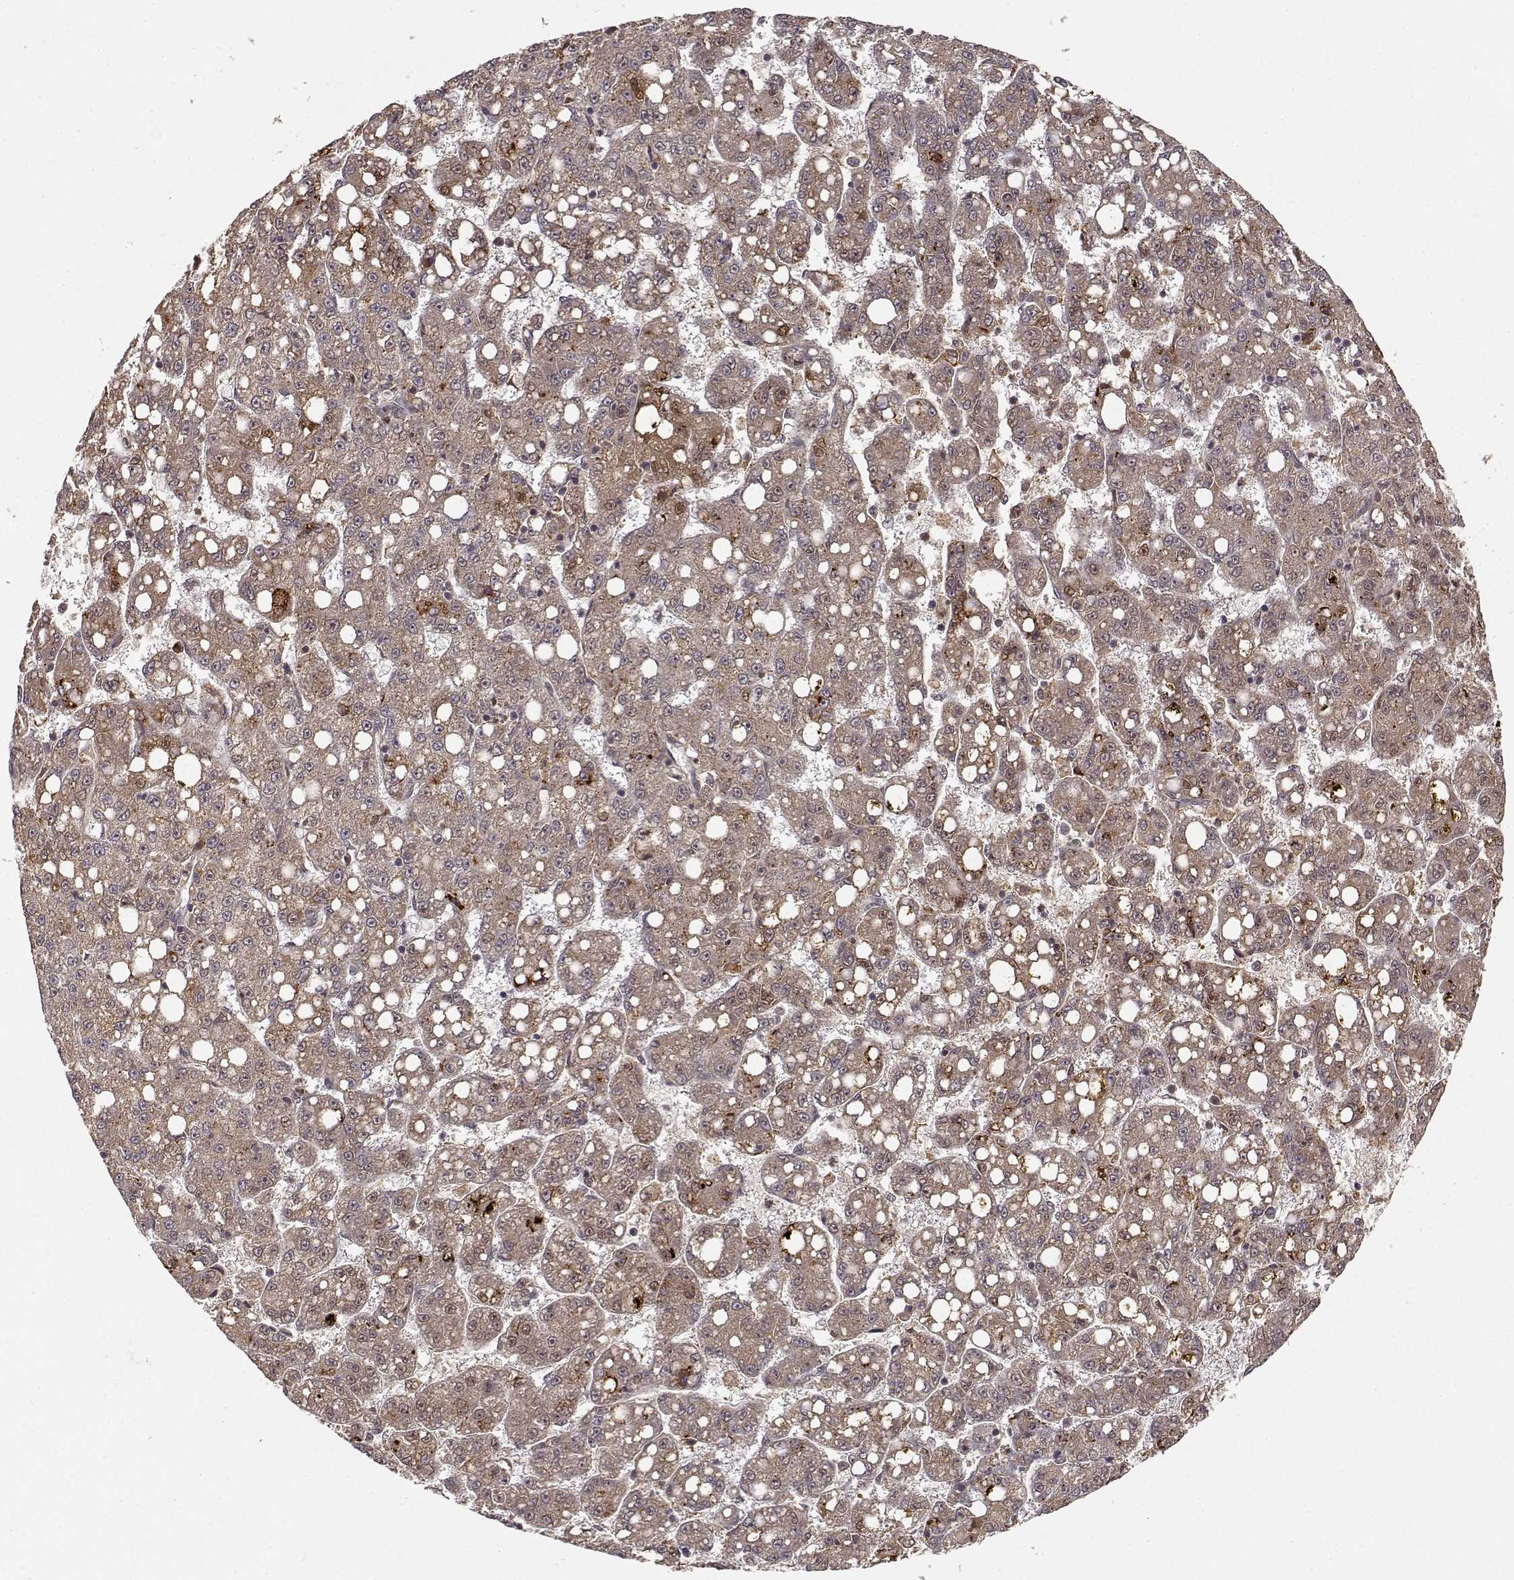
{"staining": {"intensity": "weak", "quantity": ">75%", "location": "cytoplasmic/membranous"}, "tissue": "liver cancer", "cell_type": "Tumor cells", "image_type": "cancer", "snomed": [{"axis": "morphology", "description": "Carcinoma, Hepatocellular, NOS"}, {"axis": "topography", "description": "Liver"}], "caption": "The micrograph displays staining of hepatocellular carcinoma (liver), revealing weak cytoplasmic/membranous protein positivity (brown color) within tumor cells. The protein of interest is shown in brown color, while the nuclei are stained blue.", "gene": "MAEA", "patient": {"sex": "female", "age": 65}}